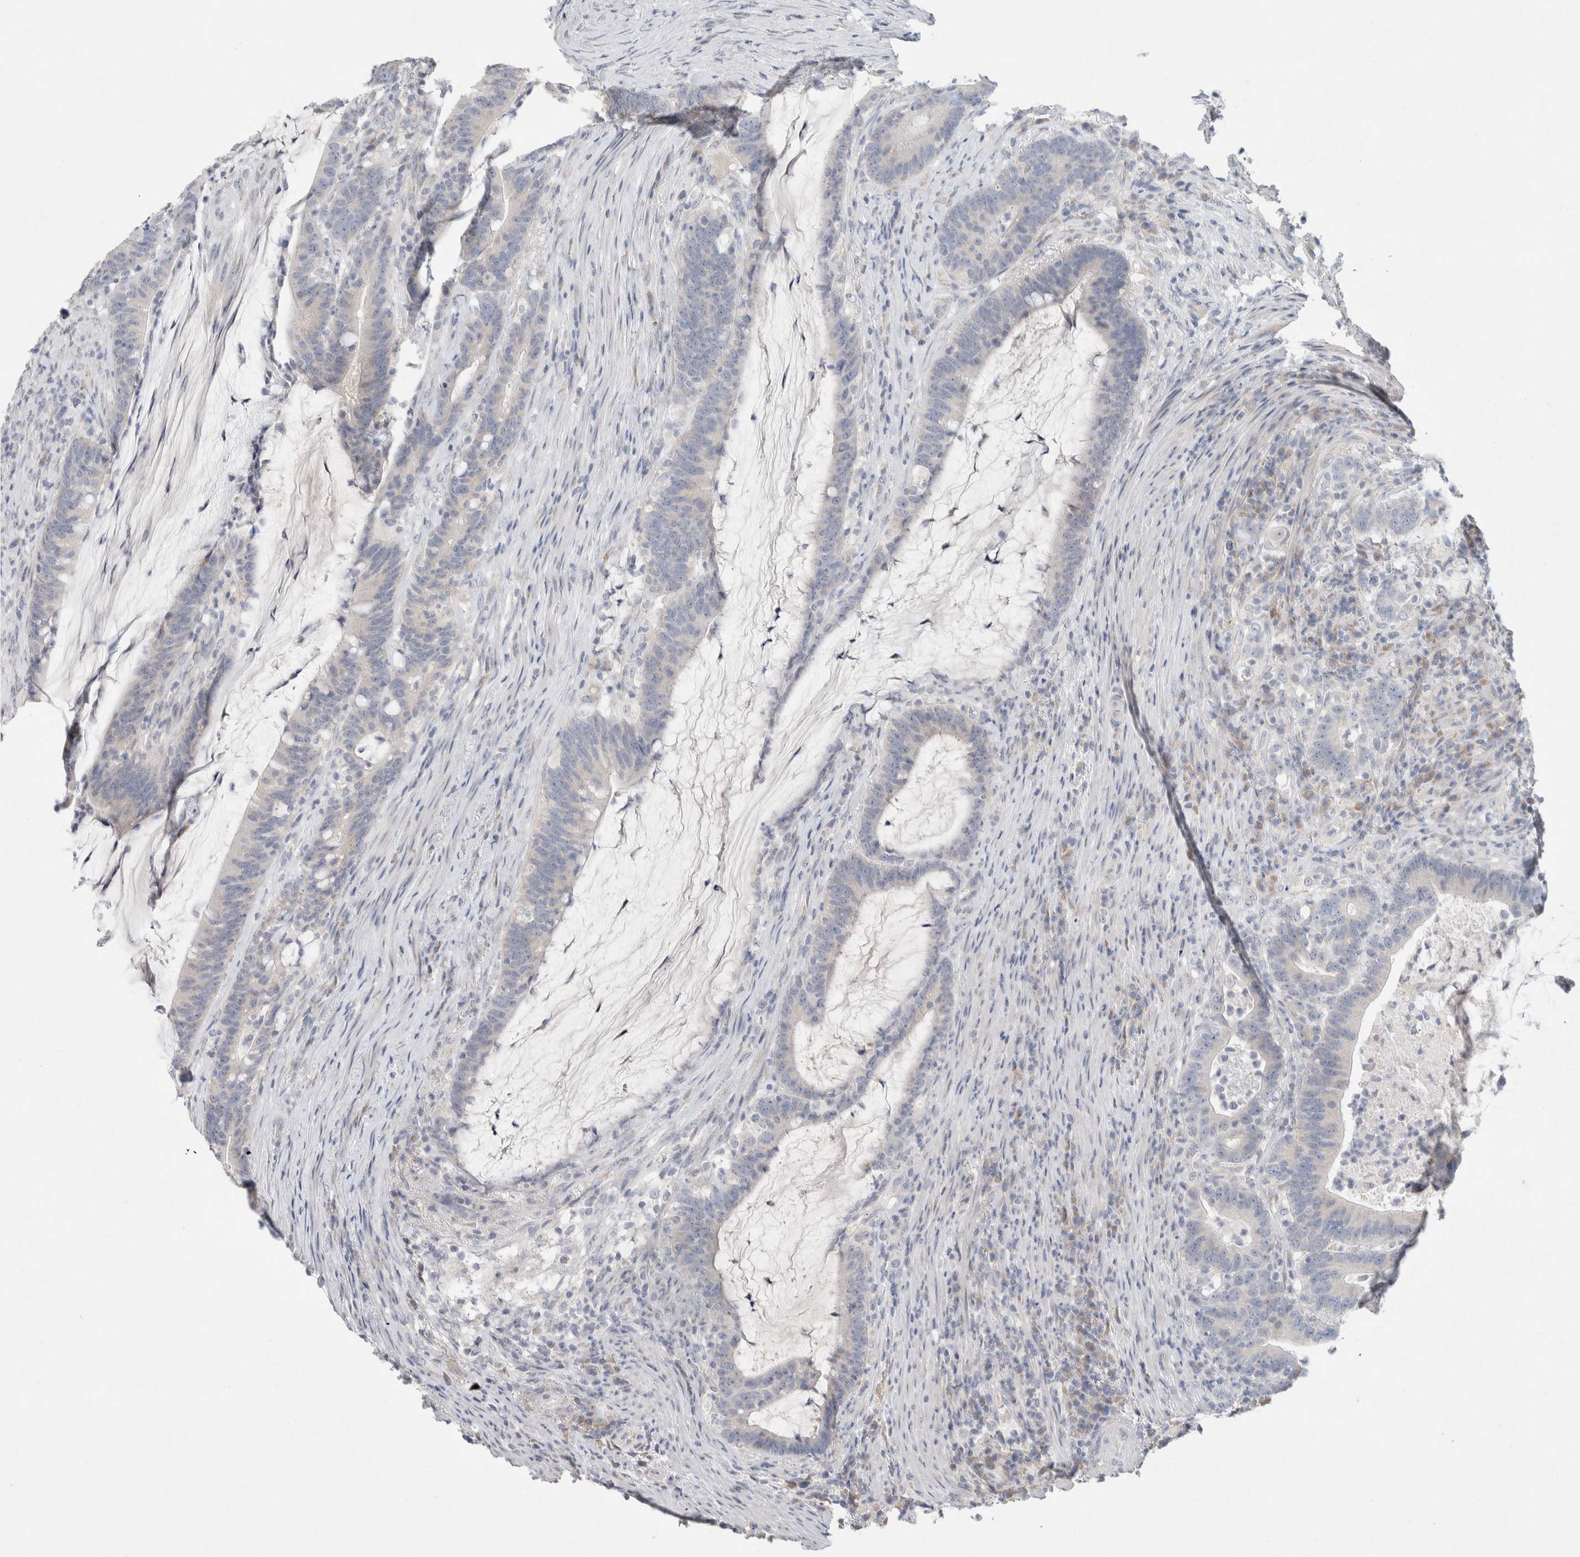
{"staining": {"intensity": "negative", "quantity": "none", "location": "none"}, "tissue": "colorectal cancer", "cell_type": "Tumor cells", "image_type": "cancer", "snomed": [{"axis": "morphology", "description": "Adenocarcinoma, NOS"}, {"axis": "topography", "description": "Colon"}], "caption": "Tumor cells show no significant protein staining in colorectal cancer.", "gene": "CMTM4", "patient": {"sex": "female", "age": 66}}